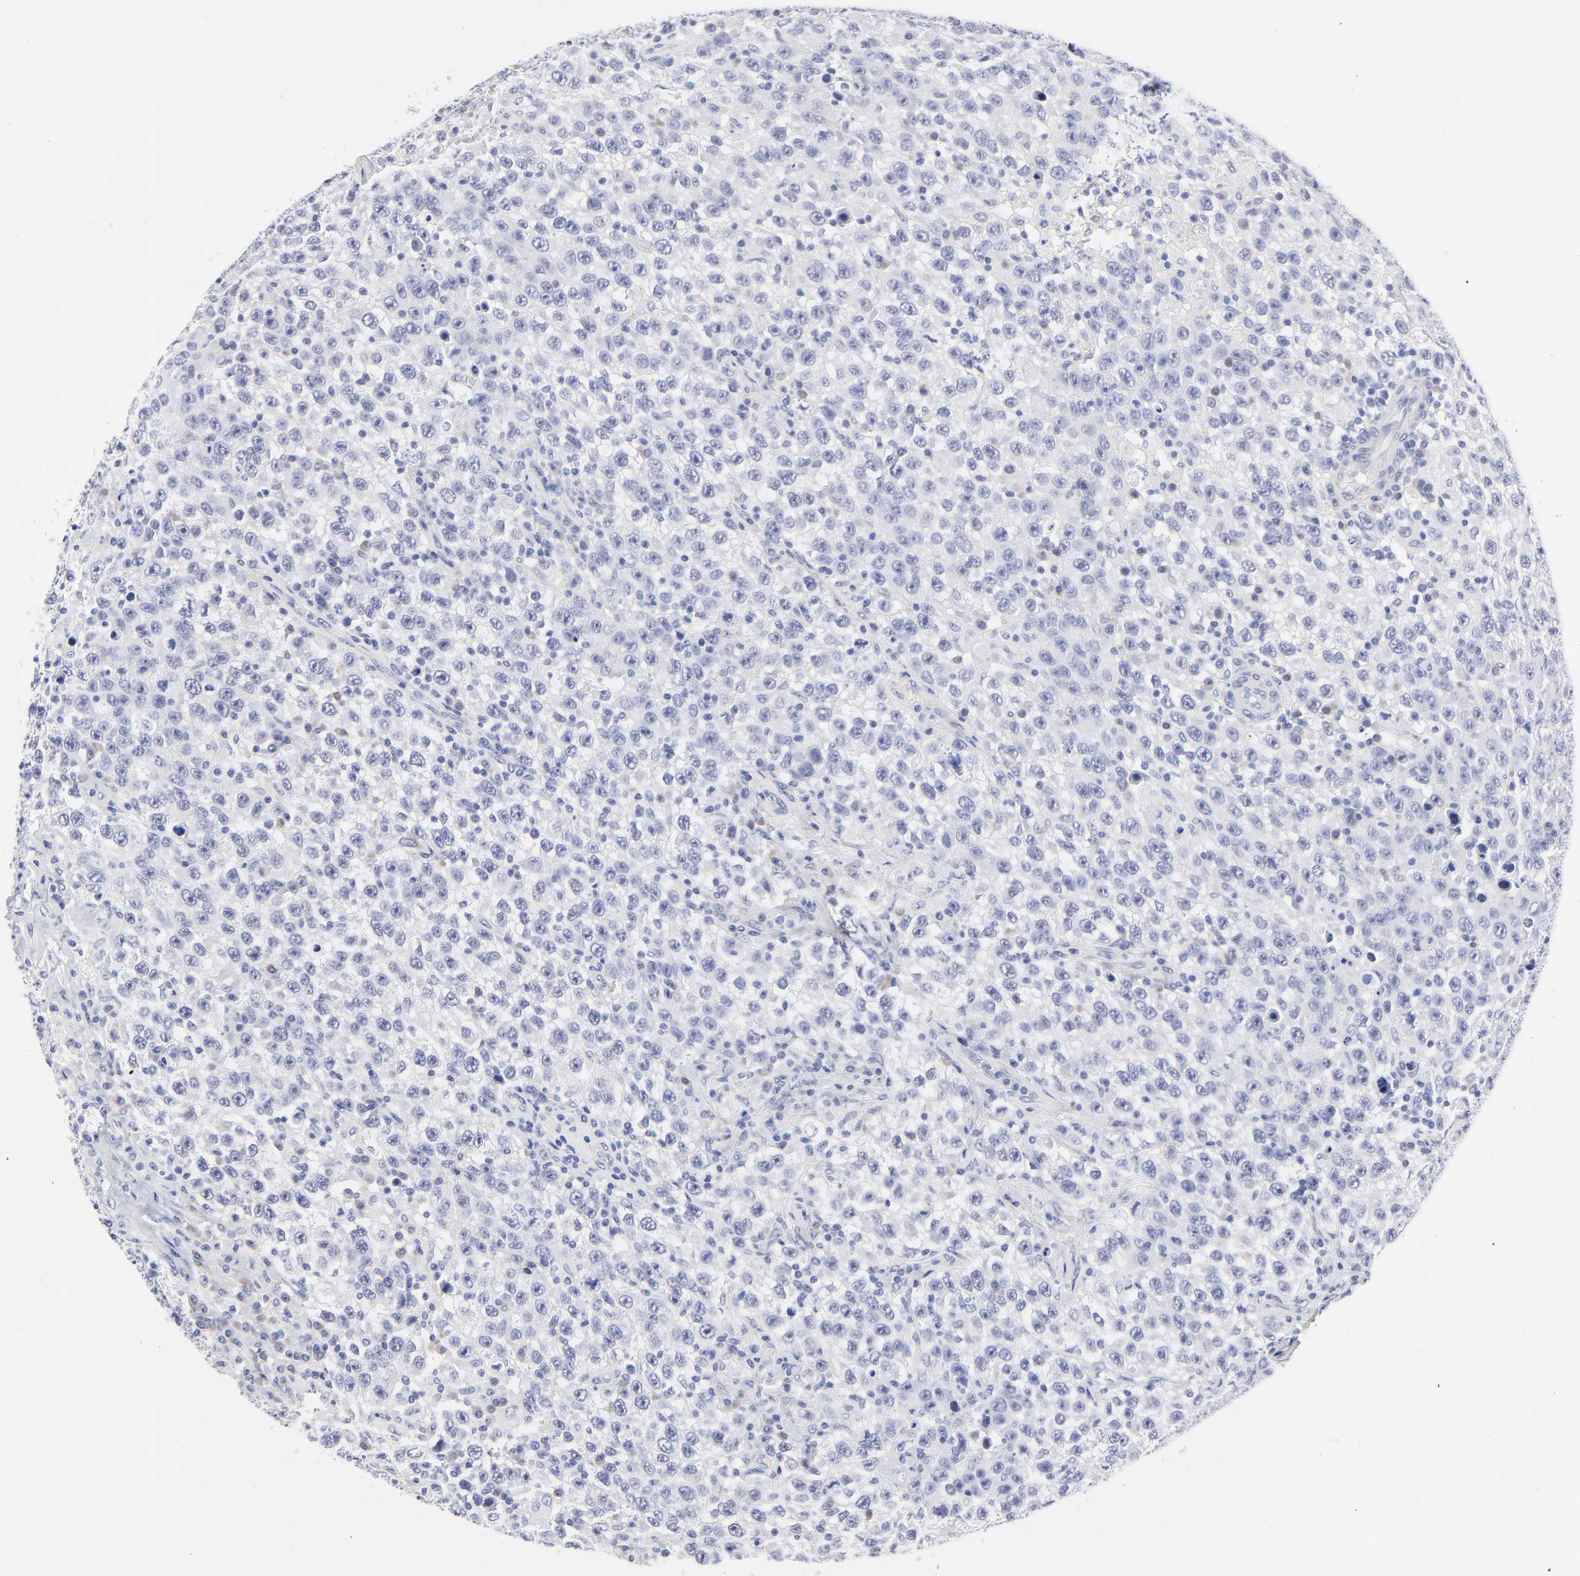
{"staining": {"intensity": "negative", "quantity": "none", "location": "none"}, "tissue": "testis cancer", "cell_type": "Tumor cells", "image_type": "cancer", "snomed": [{"axis": "morphology", "description": "Seminoma, NOS"}, {"axis": "topography", "description": "Testis"}], "caption": "Immunohistochemistry of testis cancer (seminoma) shows no staining in tumor cells. (DAB (3,3'-diaminobenzidine) immunohistochemistry with hematoxylin counter stain).", "gene": "DUSP9", "patient": {"sex": "male", "age": 41}}